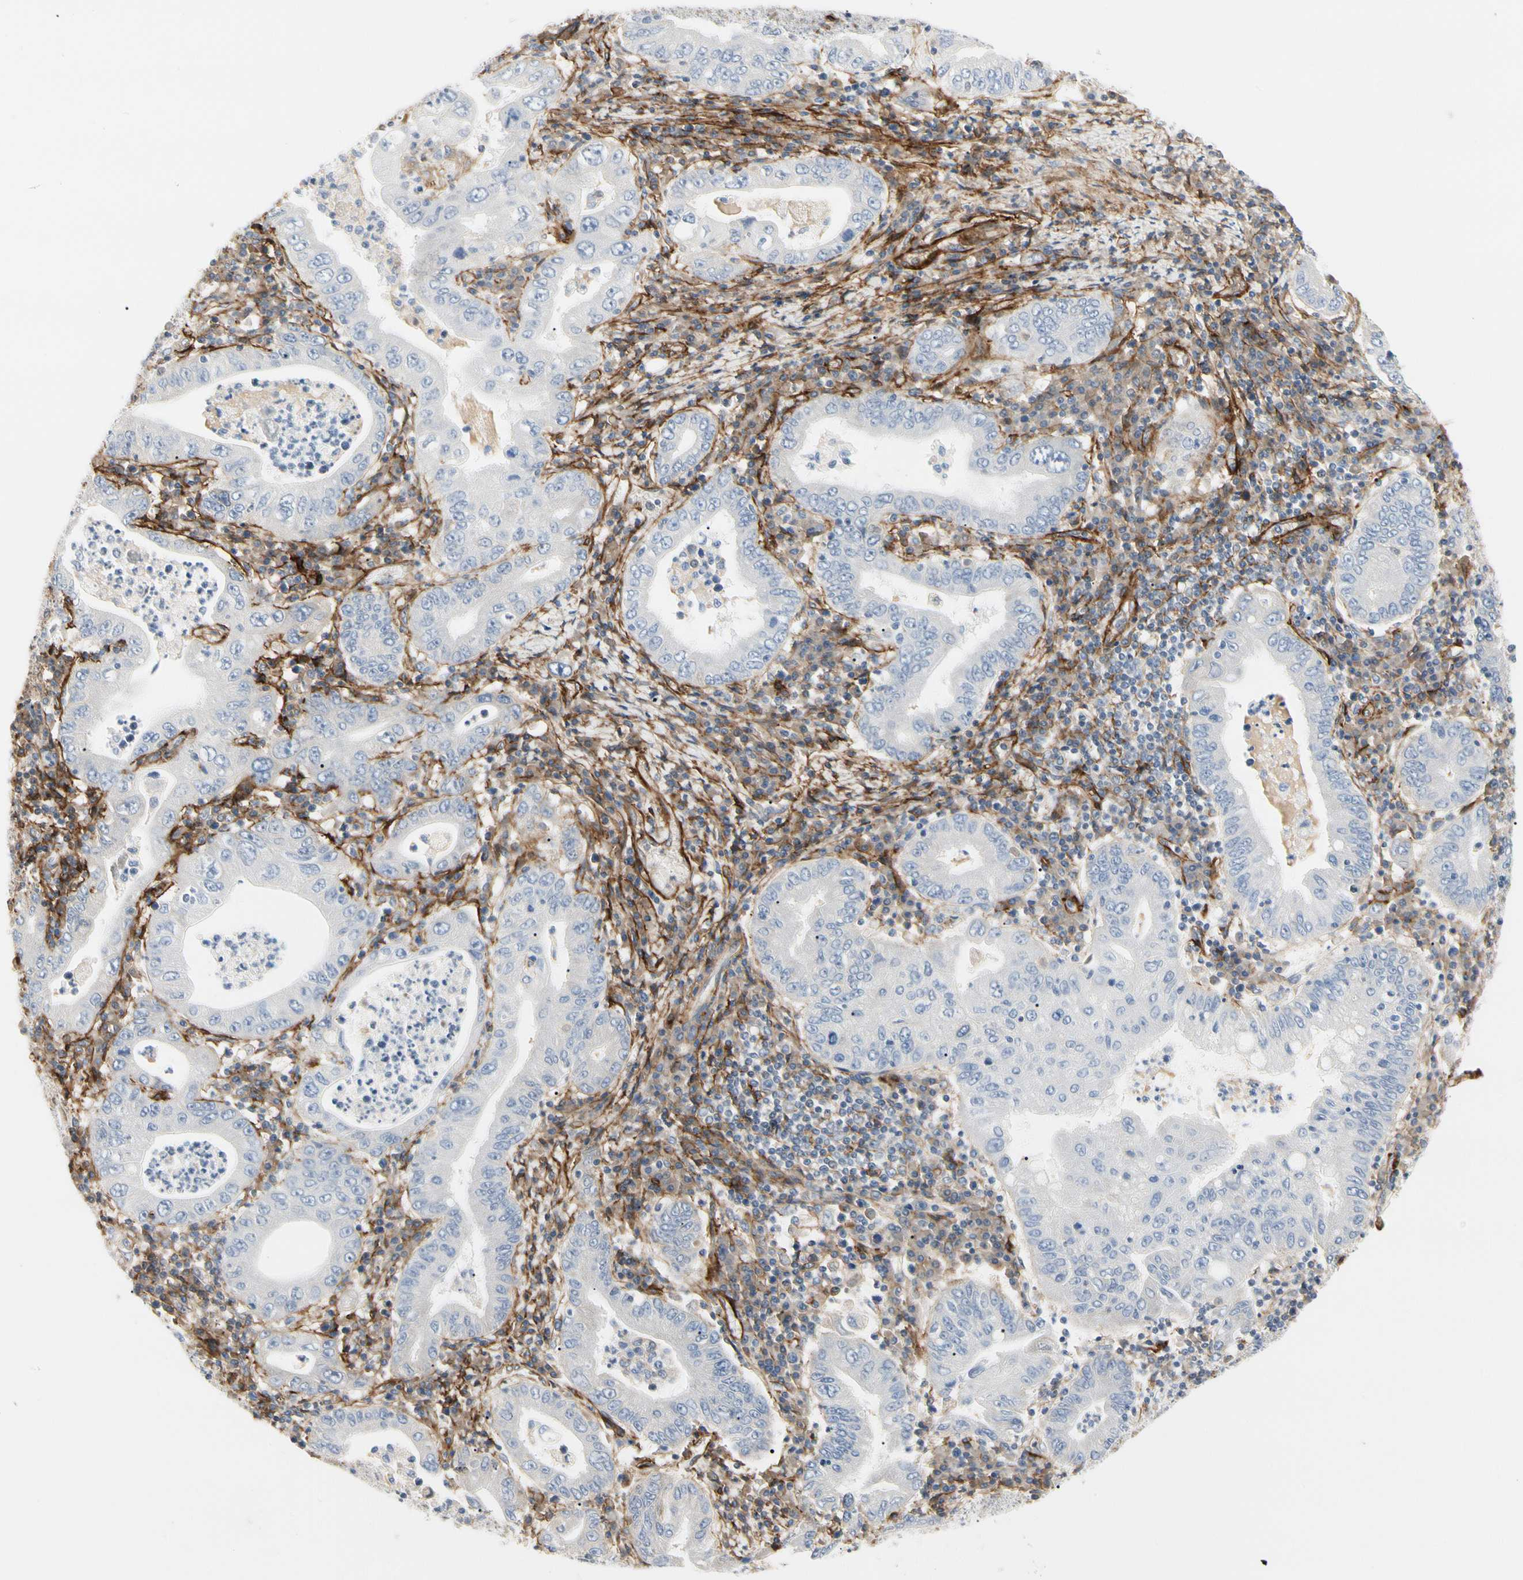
{"staining": {"intensity": "negative", "quantity": "none", "location": "none"}, "tissue": "stomach cancer", "cell_type": "Tumor cells", "image_type": "cancer", "snomed": [{"axis": "morphology", "description": "Normal tissue, NOS"}, {"axis": "morphology", "description": "Adenocarcinoma, NOS"}, {"axis": "topography", "description": "Esophagus"}, {"axis": "topography", "description": "Stomach, upper"}, {"axis": "topography", "description": "Peripheral nerve tissue"}], "caption": "Tumor cells are negative for brown protein staining in stomach adenocarcinoma.", "gene": "GGT5", "patient": {"sex": "male", "age": 62}}